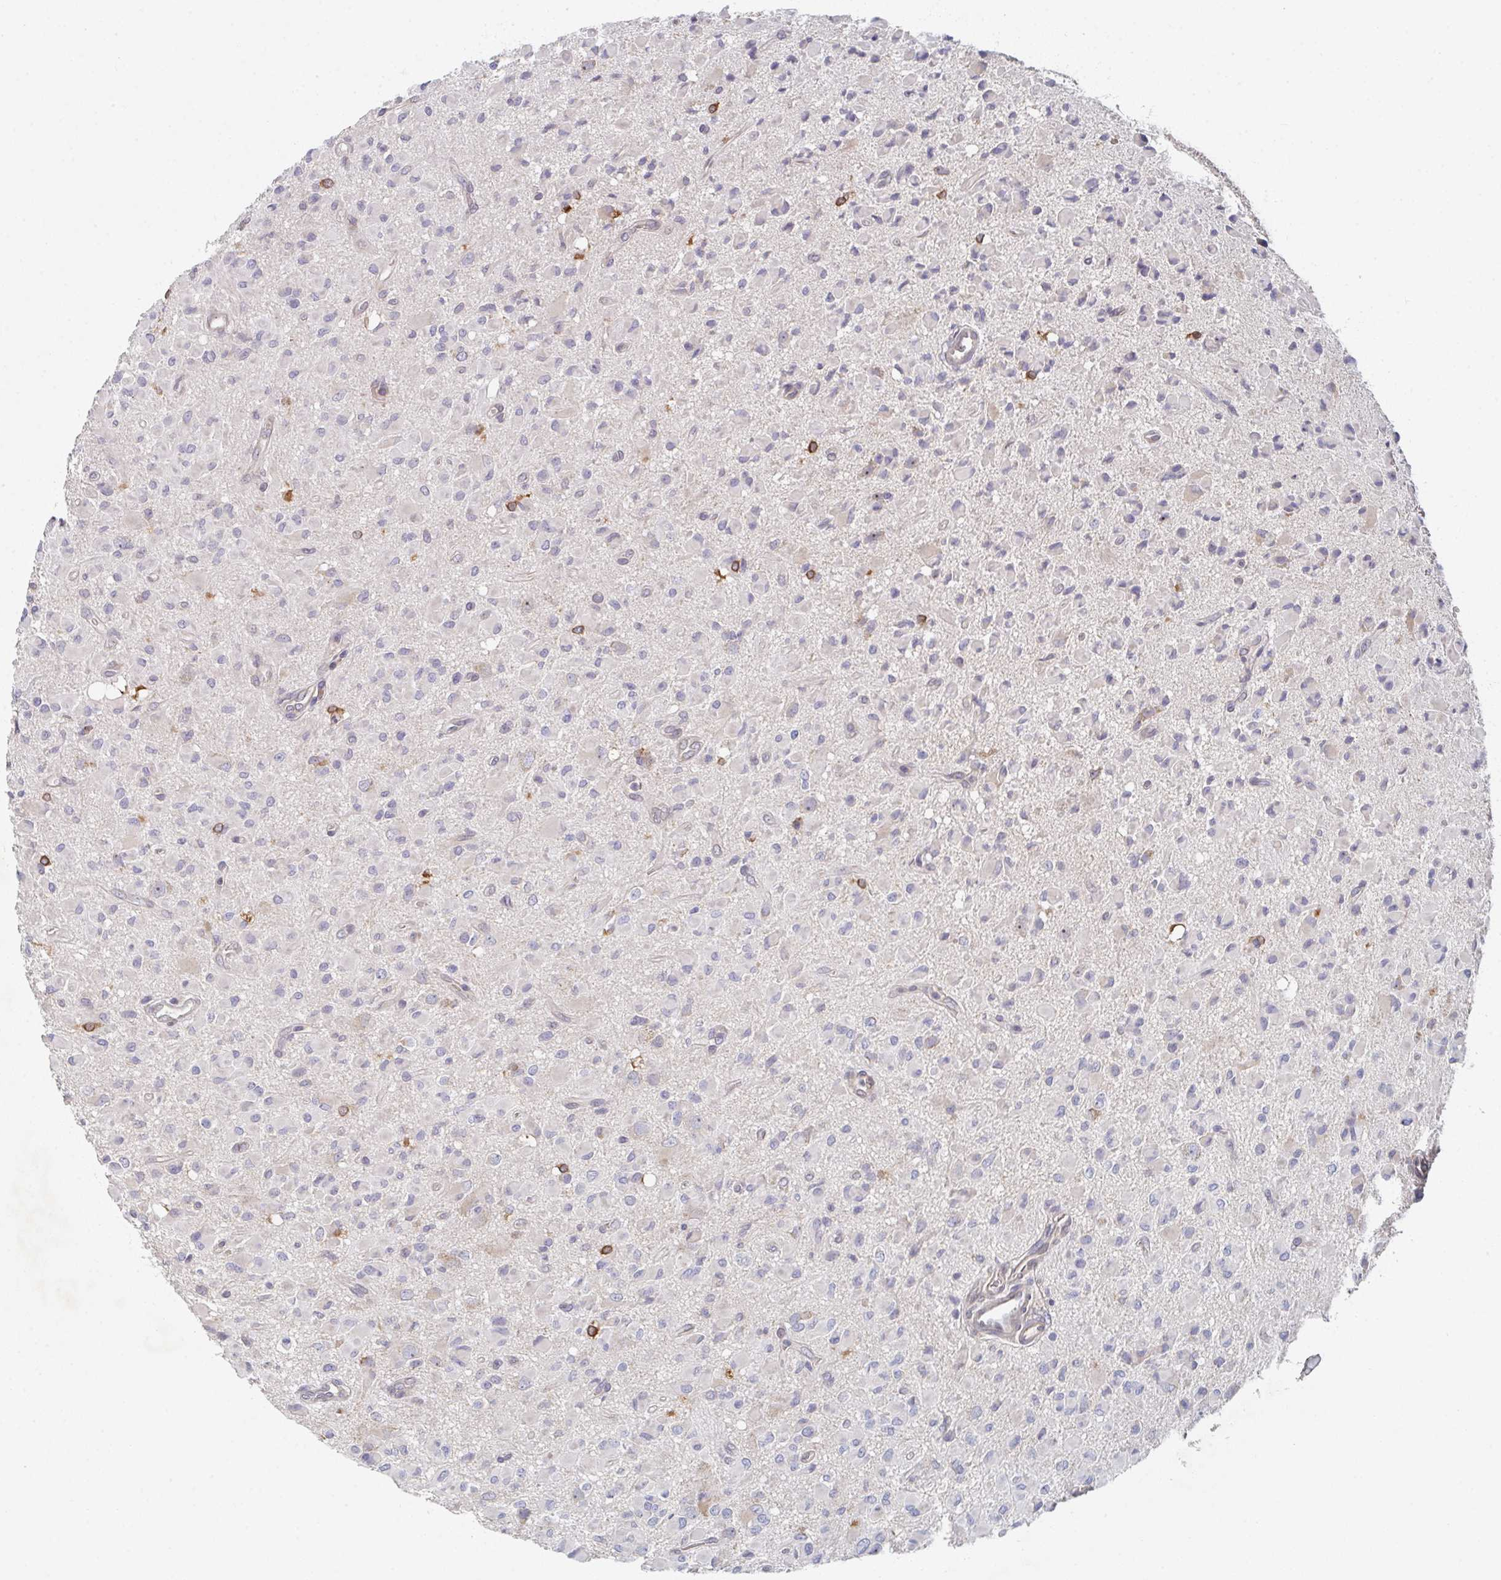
{"staining": {"intensity": "moderate", "quantity": "25%-75%", "location": "cytoplasmic/membranous"}, "tissue": "glioma", "cell_type": "Tumor cells", "image_type": "cancer", "snomed": [{"axis": "morphology", "description": "Glioma, malignant, Low grade"}, {"axis": "topography", "description": "Brain"}], "caption": "Low-grade glioma (malignant) stained with a brown dye demonstrates moderate cytoplasmic/membranous positive positivity in approximately 25%-75% of tumor cells.", "gene": "ELOVL1", "patient": {"sex": "female", "age": 33}}